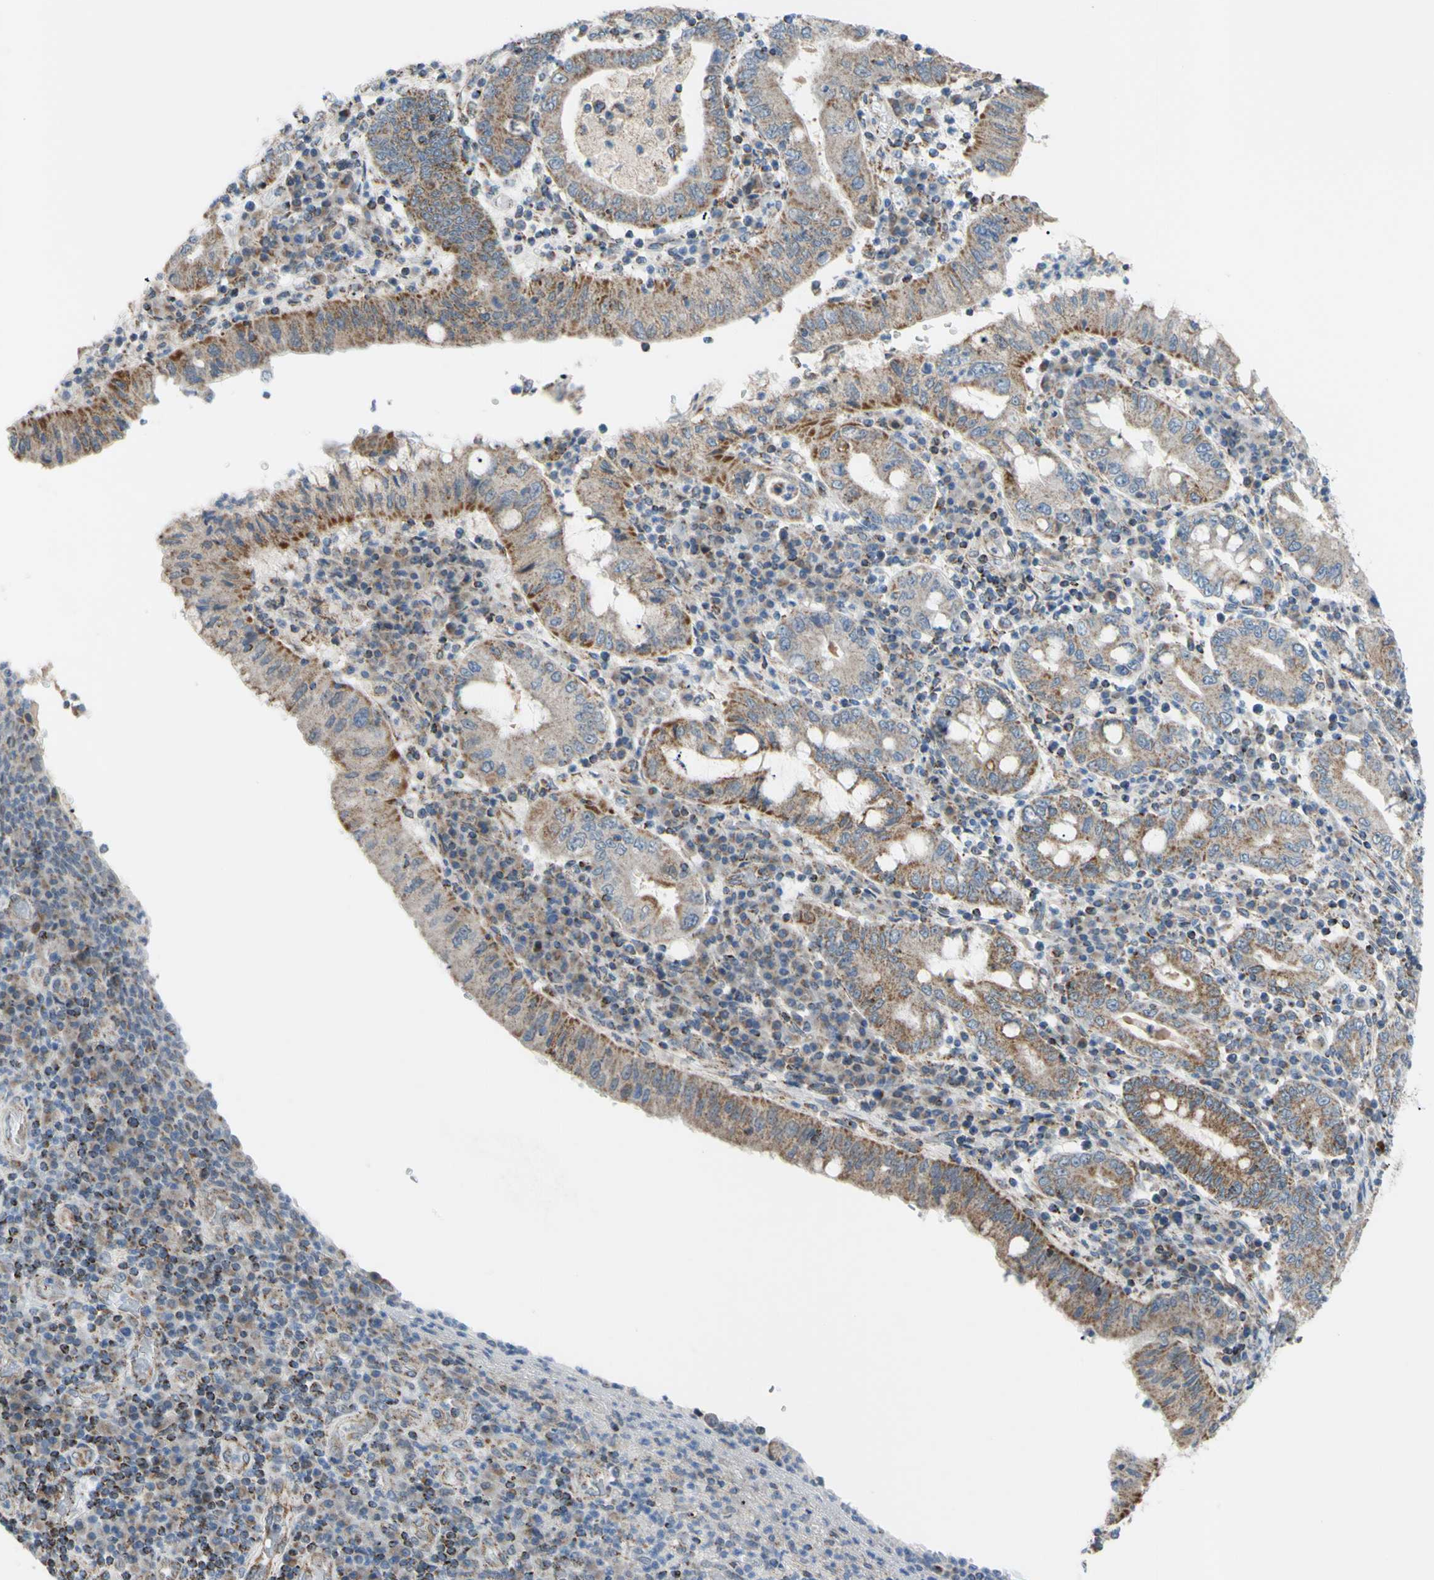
{"staining": {"intensity": "moderate", "quantity": "25%-75%", "location": "cytoplasmic/membranous"}, "tissue": "stomach cancer", "cell_type": "Tumor cells", "image_type": "cancer", "snomed": [{"axis": "morphology", "description": "Normal tissue, NOS"}, {"axis": "morphology", "description": "Adenocarcinoma, NOS"}, {"axis": "topography", "description": "Esophagus"}, {"axis": "topography", "description": "Stomach, upper"}, {"axis": "topography", "description": "Peripheral nerve tissue"}], "caption": "Immunohistochemical staining of human stomach cancer demonstrates medium levels of moderate cytoplasmic/membranous protein expression in about 25%-75% of tumor cells. (IHC, brightfield microscopy, high magnification).", "gene": "GLT8D1", "patient": {"sex": "male", "age": 62}}